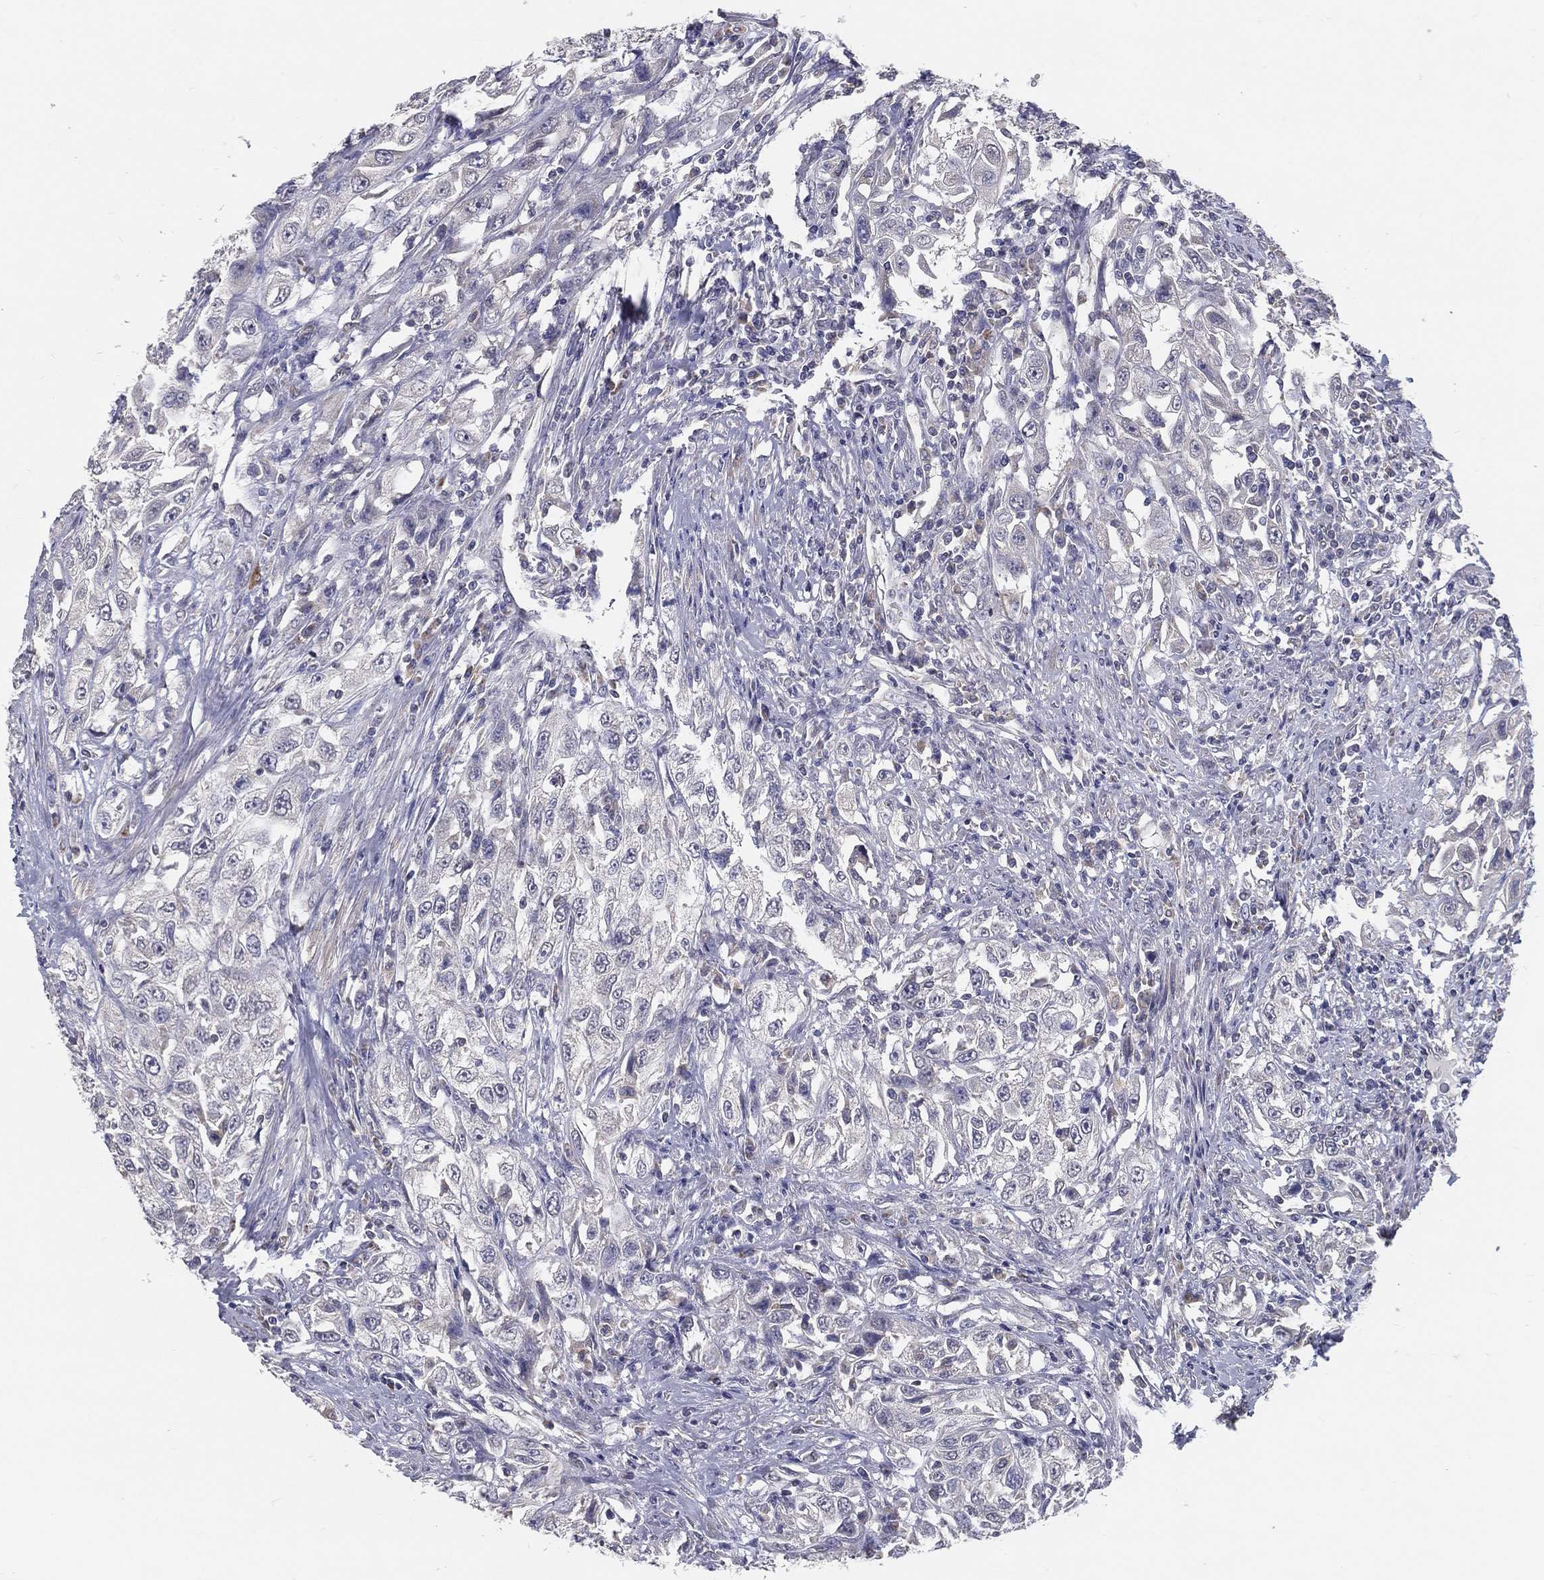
{"staining": {"intensity": "negative", "quantity": "none", "location": "none"}, "tissue": "urothelial cancer", "cell_type": "Tumor cells", "image_type": "cancer", "snomed": [{"axis": "morphology", "description": "Urothelial carcinoma, High grade"}, {"axis": "topography", "description": "Urinary bladder"}], "caption": "Immunohistochemistry (IHC) histopathology image of neoplastic tissue: urothelial carcinoma (high-grade) stained with DAB (3,3'-diaminobenzidine) demonstrates no significant protein staining in tumor cells.", "gene": "PCSK1", "patient": {"sex": "female", "age": 56}}